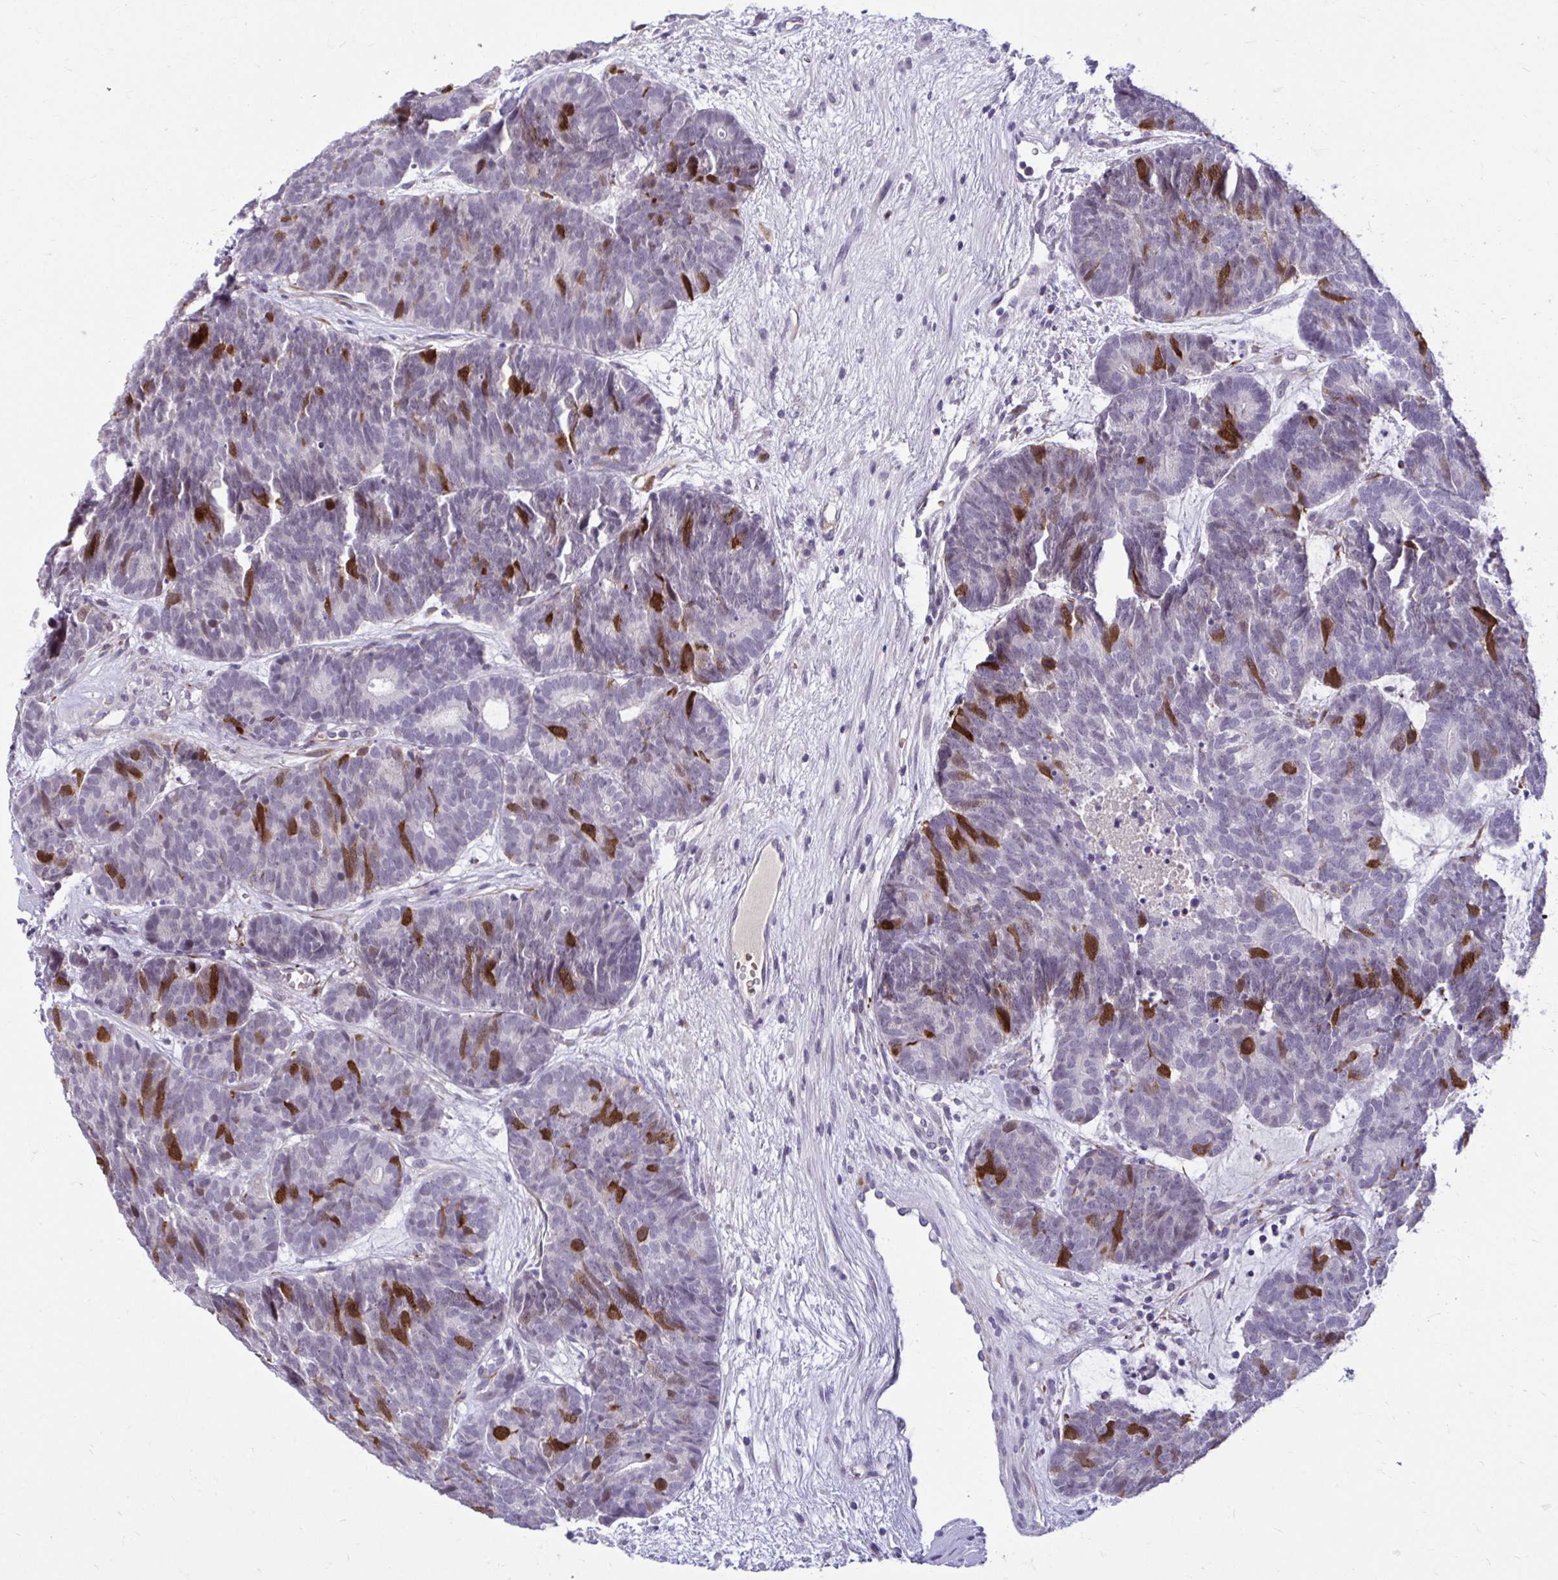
{"staining": {"intensity": "strong", "quantity": "<25%", "location": "cytoplasmic/membranous,nuclear"}, "tissue": "head and neck cancer", "cell_type": "Tumor cells", "image_type": "cancer", "snomed": [{"axis": "morphology", "description": "Adenocarcinoma, NOS"}, {"axis": "topography", "description": "Head-Neck"}], "caption": "DAB immunohistochemical staining of human head and neck cancer displays strong cytoplasmic/membranous and nuclear protein positivity in about <25% of tumor cells. Nuclei are stained in blue.", "gene": "CDC20", "patient": {"sex": "female", "age": 81}}